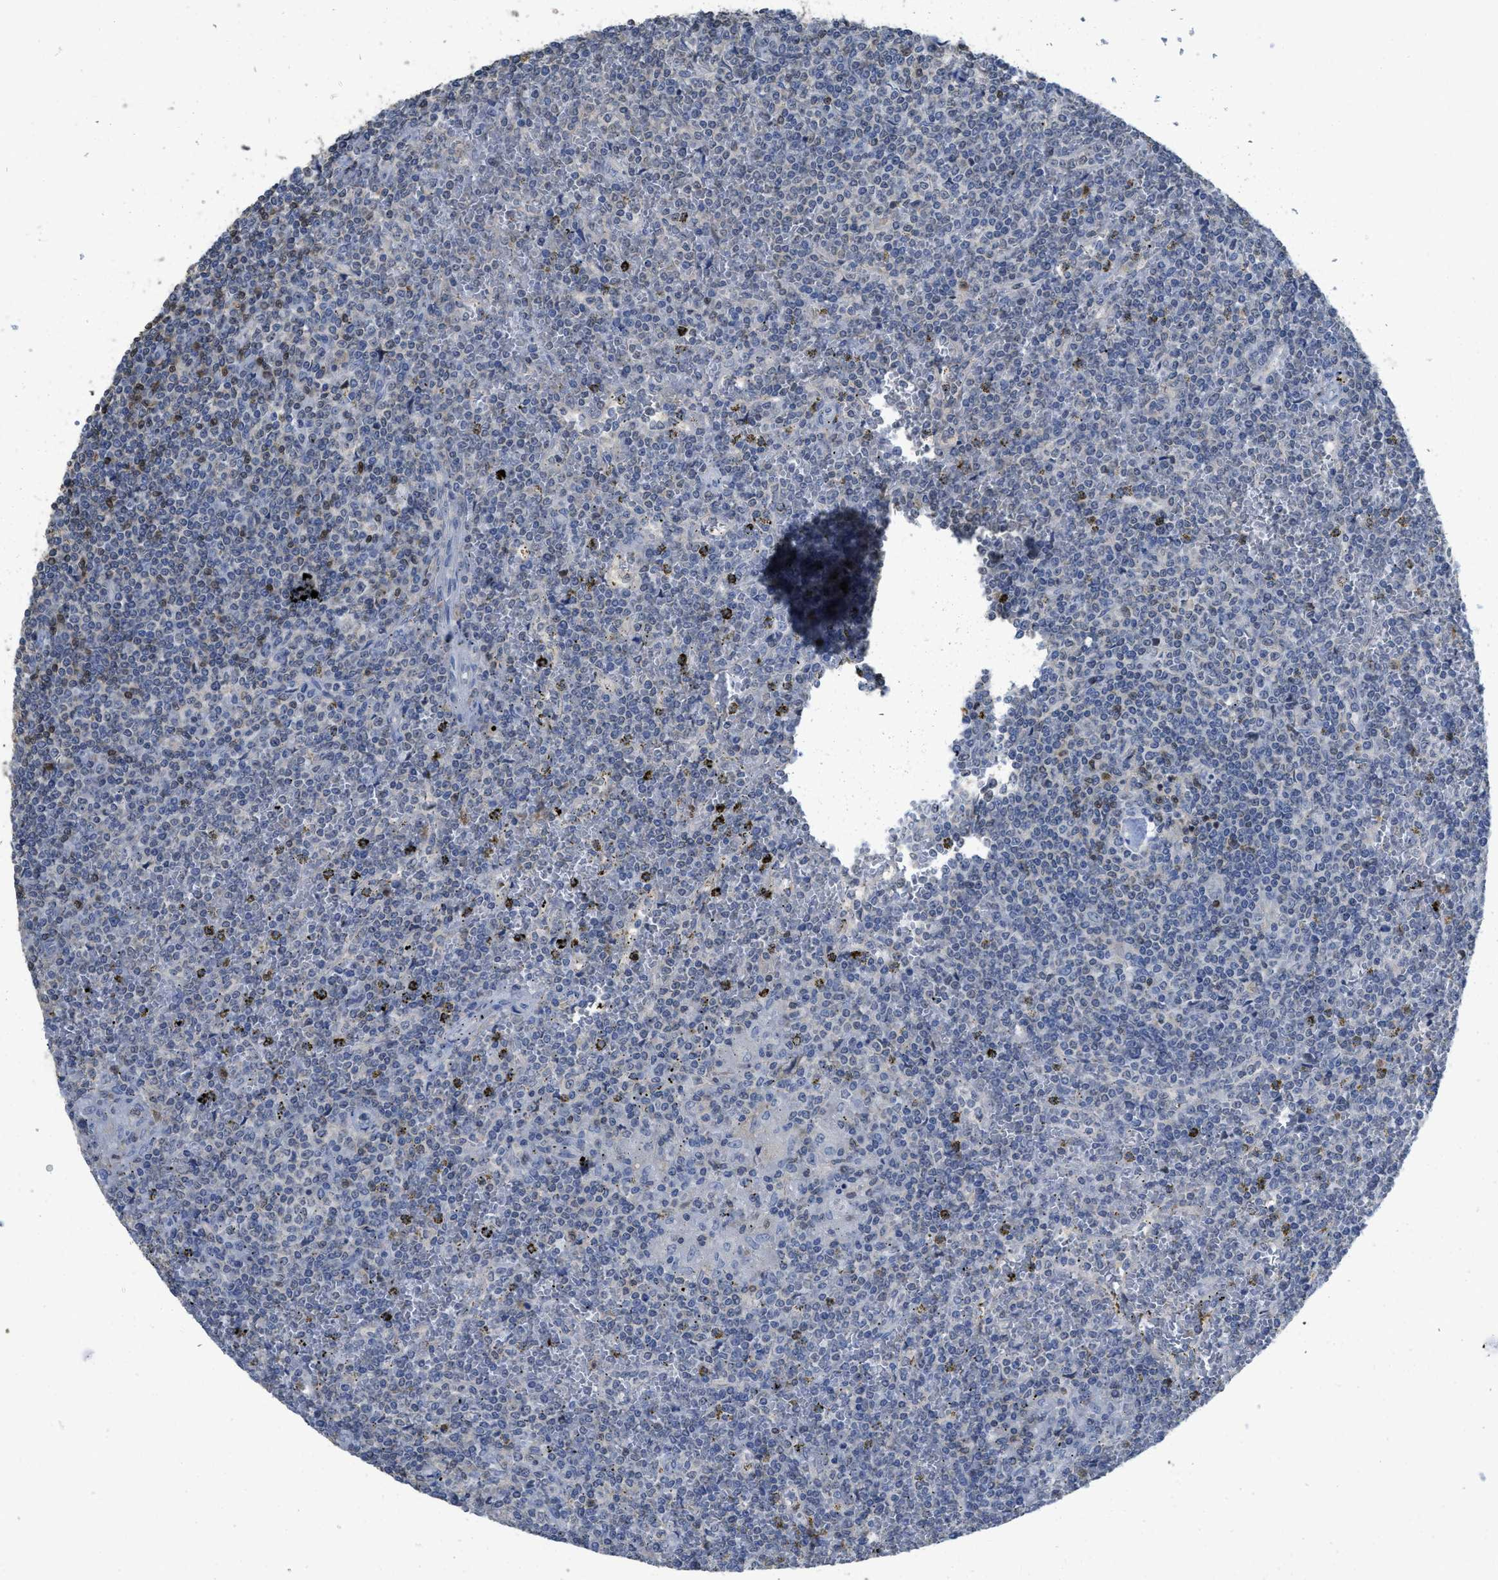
{"staining": {"intensity": "negative", "quantity": "none", "location": "none"}, "tissue": "lymphoma", "cell_type": "Tumor cells", "image_type": "cancer", "snomed": [{"axis": "morphology", "description": "Malignant lymphoma, non-Hodgkin's type, Low grade"}, {"axis": "topography", "description": "Spleen"}], "caption": "Lymphoma stained for a protein using immunohistochemistry (IHC) displays no staining tumor cells.", "gene": "SFXN2", "patient": {"sex": "female", "age": 19}}